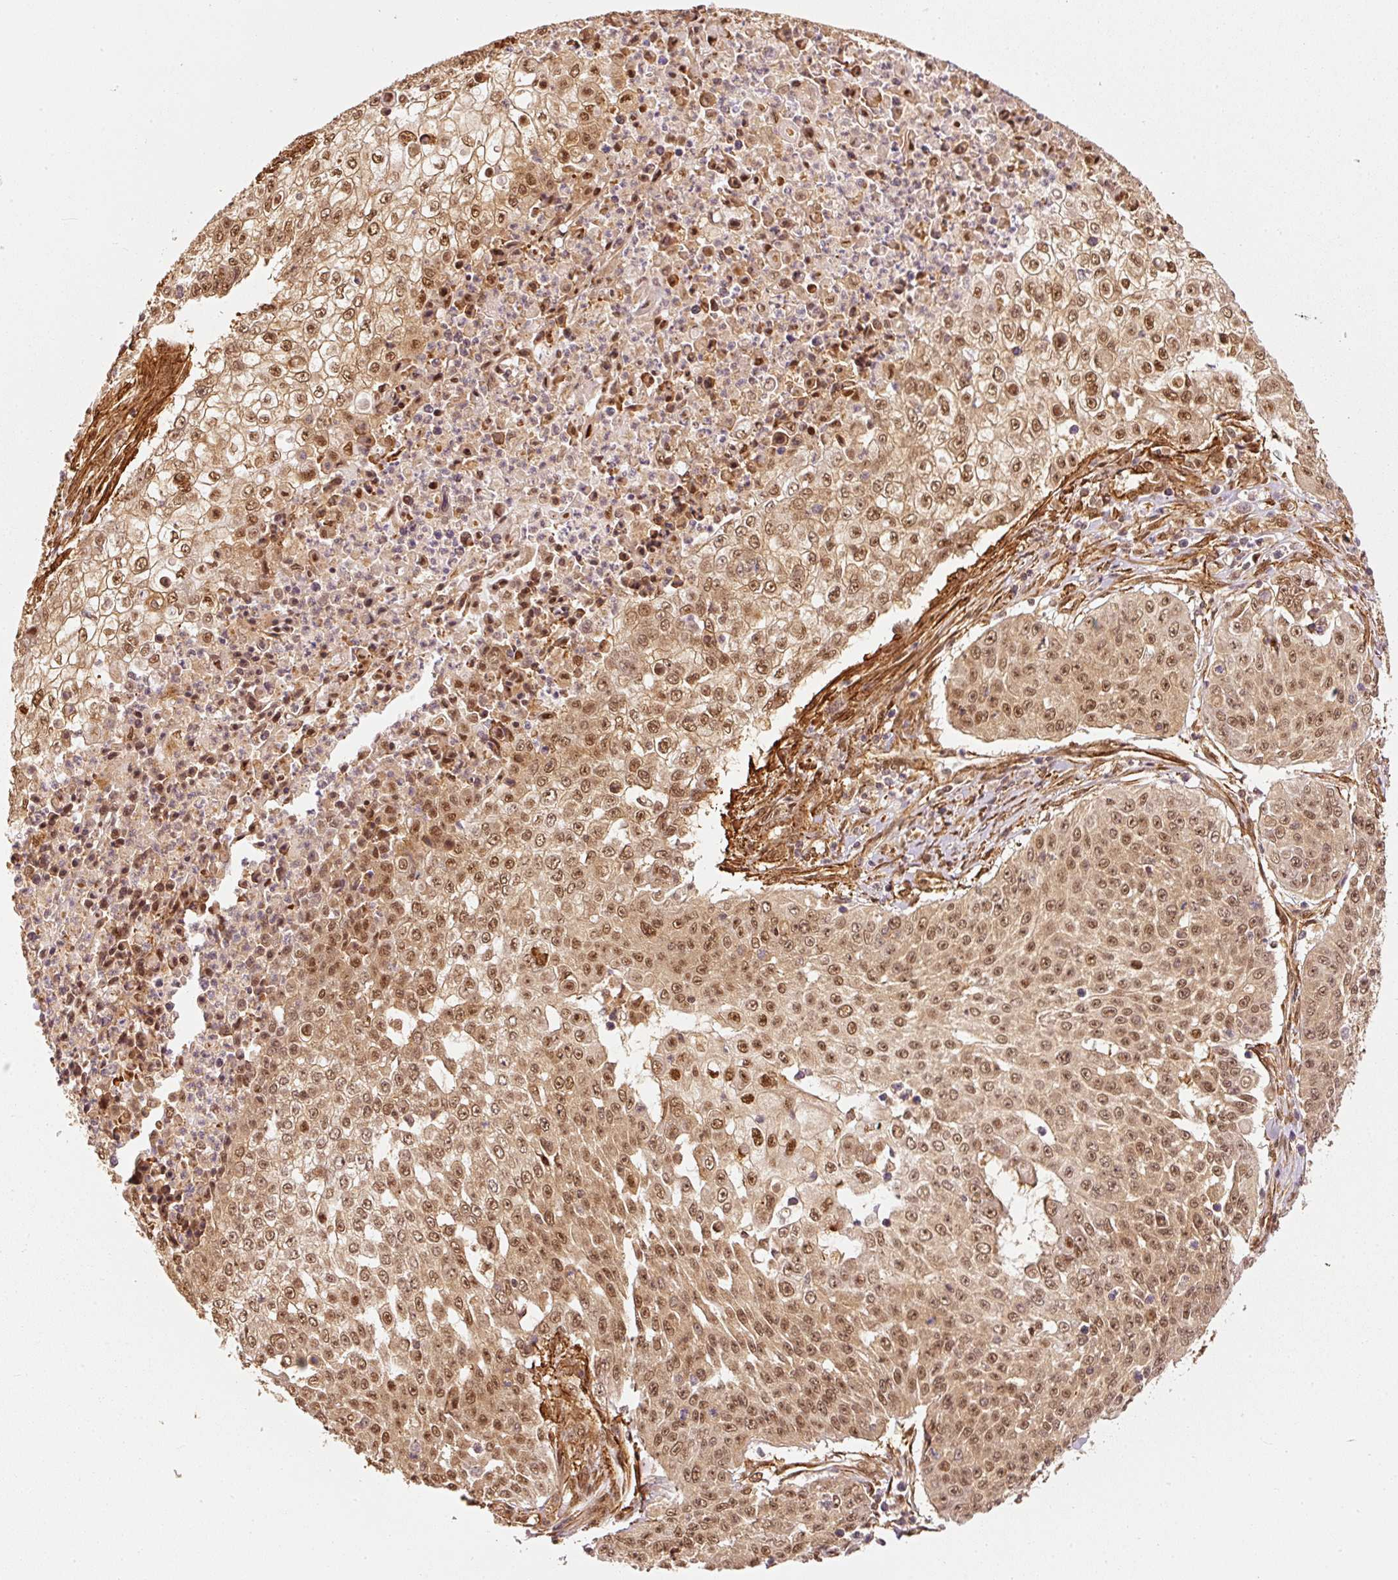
{"staining": {"intensity": "moderate", "quantity": ">75%", "location": "cytoplasmic/membranous,nuclear"}, "tissue": "skin cancer", "cell_type": "Tumor cells", "image_type": "cancer", "snomed": [{"axis": "morphology", "description": "Squamous cell carcinoma, NOS"}, {"axis": "topography", "description": "Skin"}], "caption": "DAB immunohistochemical staining of human skin cancer (squamous cell carcinoma) displays moderate cytoplasmic/membranous and nuclear protein positivity in about >75% of tumor cells.", "gene": "PSMD1", "patient": {"sex": "male", "age": 24}}